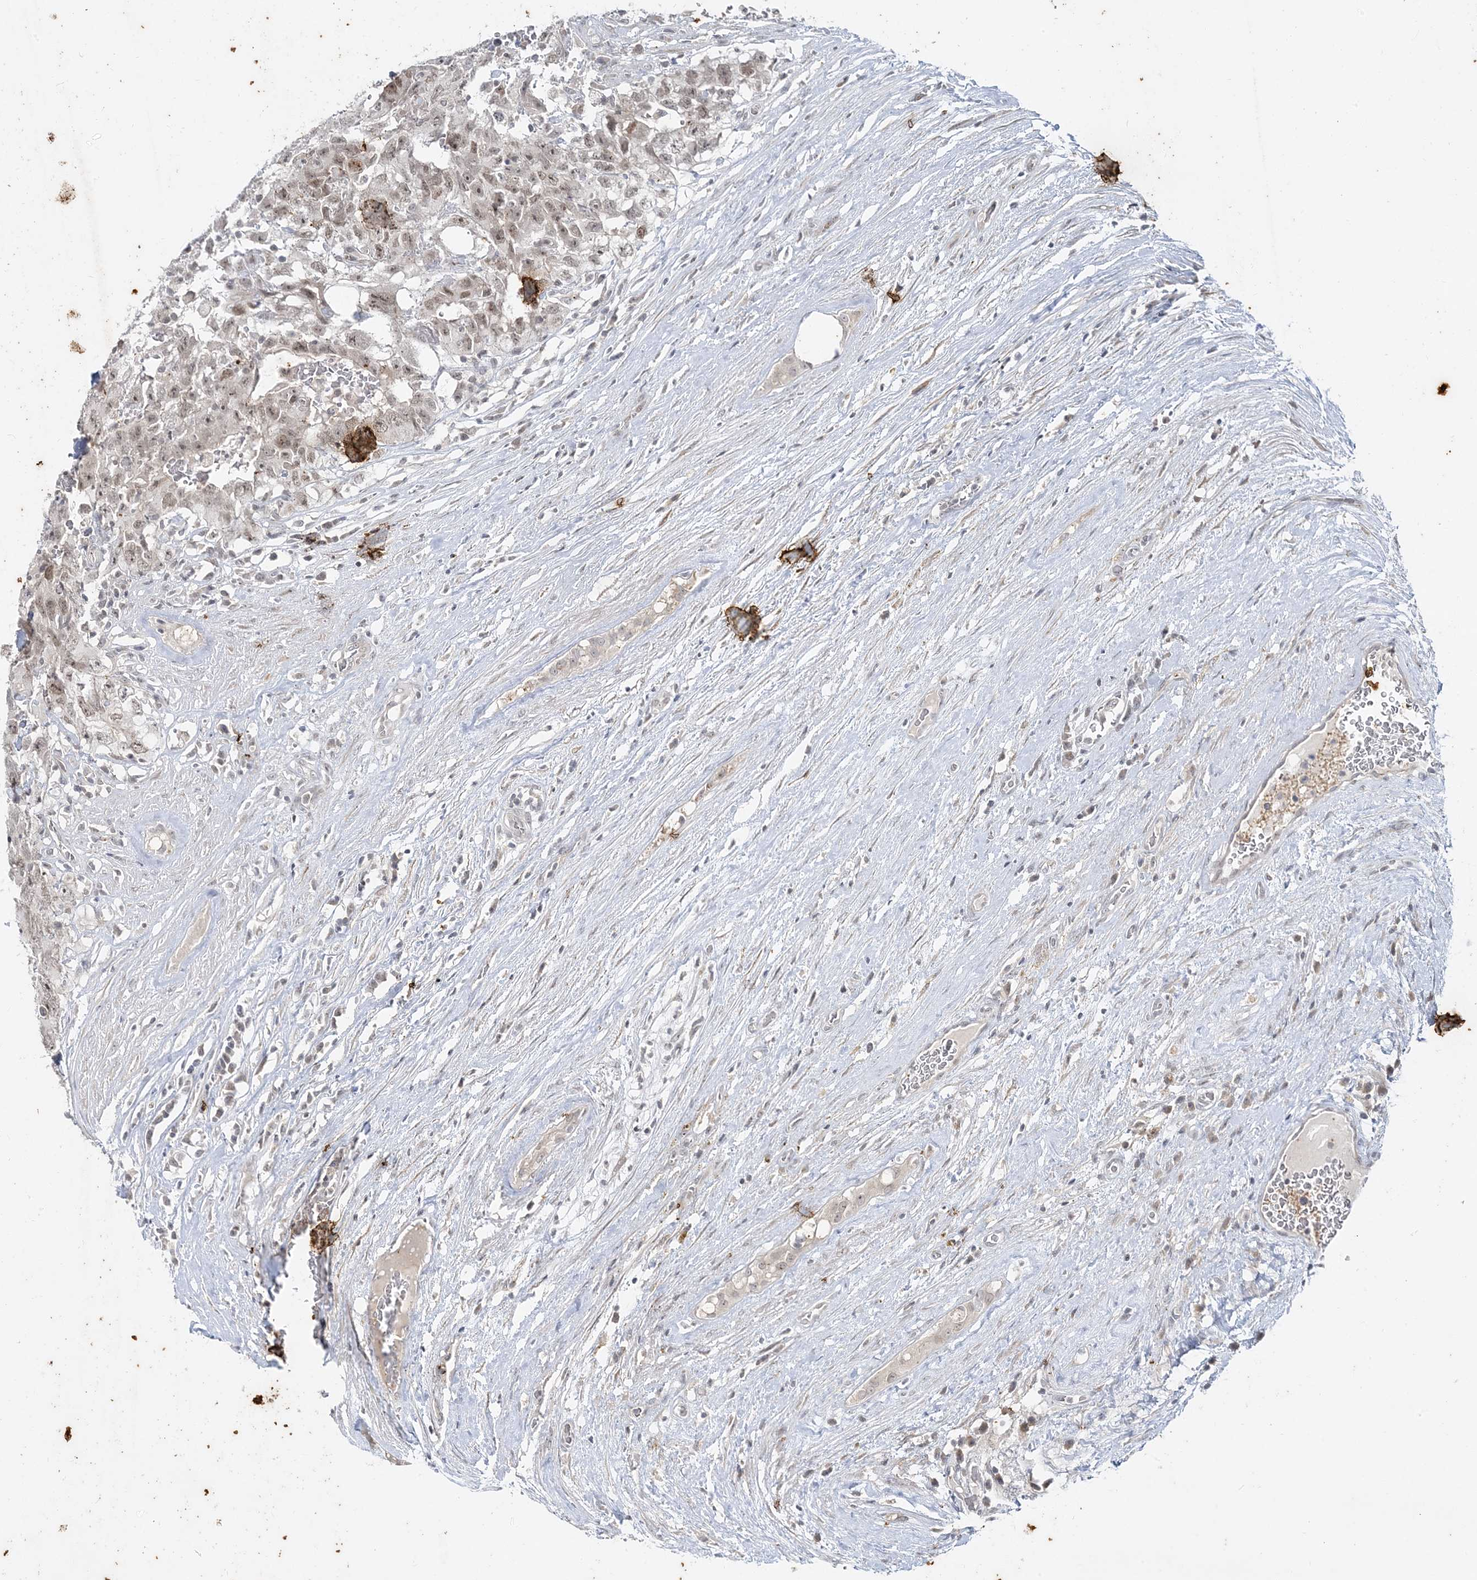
{"staining": {"intensity": "weak", "quantity": ">75%", "location": "nuclear"}, "tissue": "testis cancer", "cell_type": "Tumor cells", "image_type": "cancer", "snomed": [{"axis": "morphology", "description": "Carcinoma, Embryonal, NOS"}, {"axis": "topography", "description": "Testis"}], "caption": "Brown immunohistochemical staining in human testis cancer (embryonal carcinoma) demonstrates weak nuclear staining in about >75% of tumor cells.", "gene": "LEXM", "patient": {"sex": "male", "age": 26}}